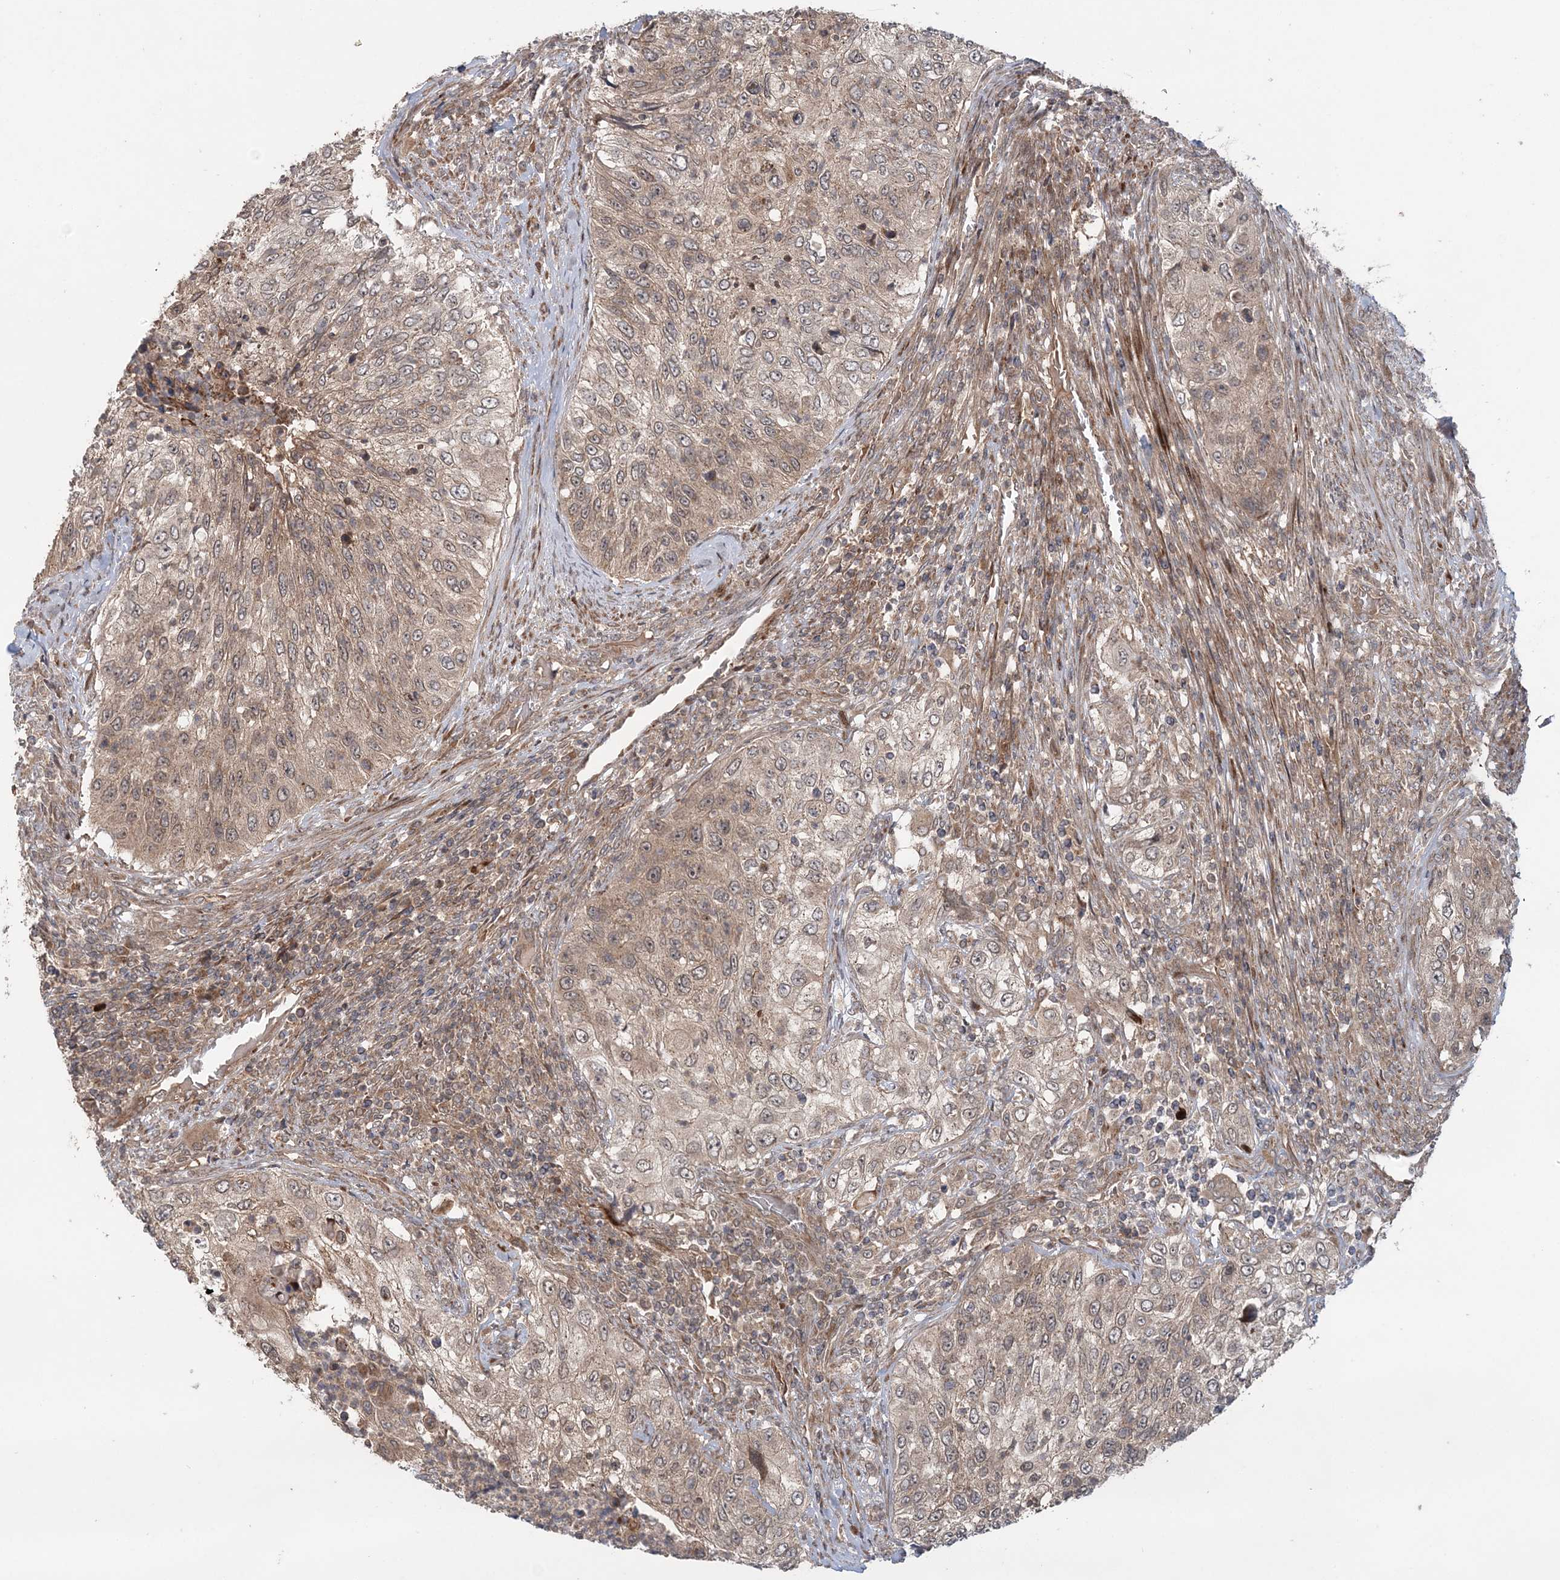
{"staining": {"intensity": "weak", "quantity": ">75%", "location": "cytoplasmic/membranous"}, "tissue": "urothelial cancer", "cell_type": "Tumor cells", "image_type": "cancer", "snomed": [{"axis": "morphology", "description": "Urothelial carcinoma, High grade"}, {"axis": "topography", "description": "Urinary bladder"}], "caption": "Immunohistochemistry of urothelial cancer displays low levels of weak cytoplasmic/membranous expression in approximately >75% of tumor cells.", "gene": "UBTD2", "patient": {"sex": "female", "age": 60}}